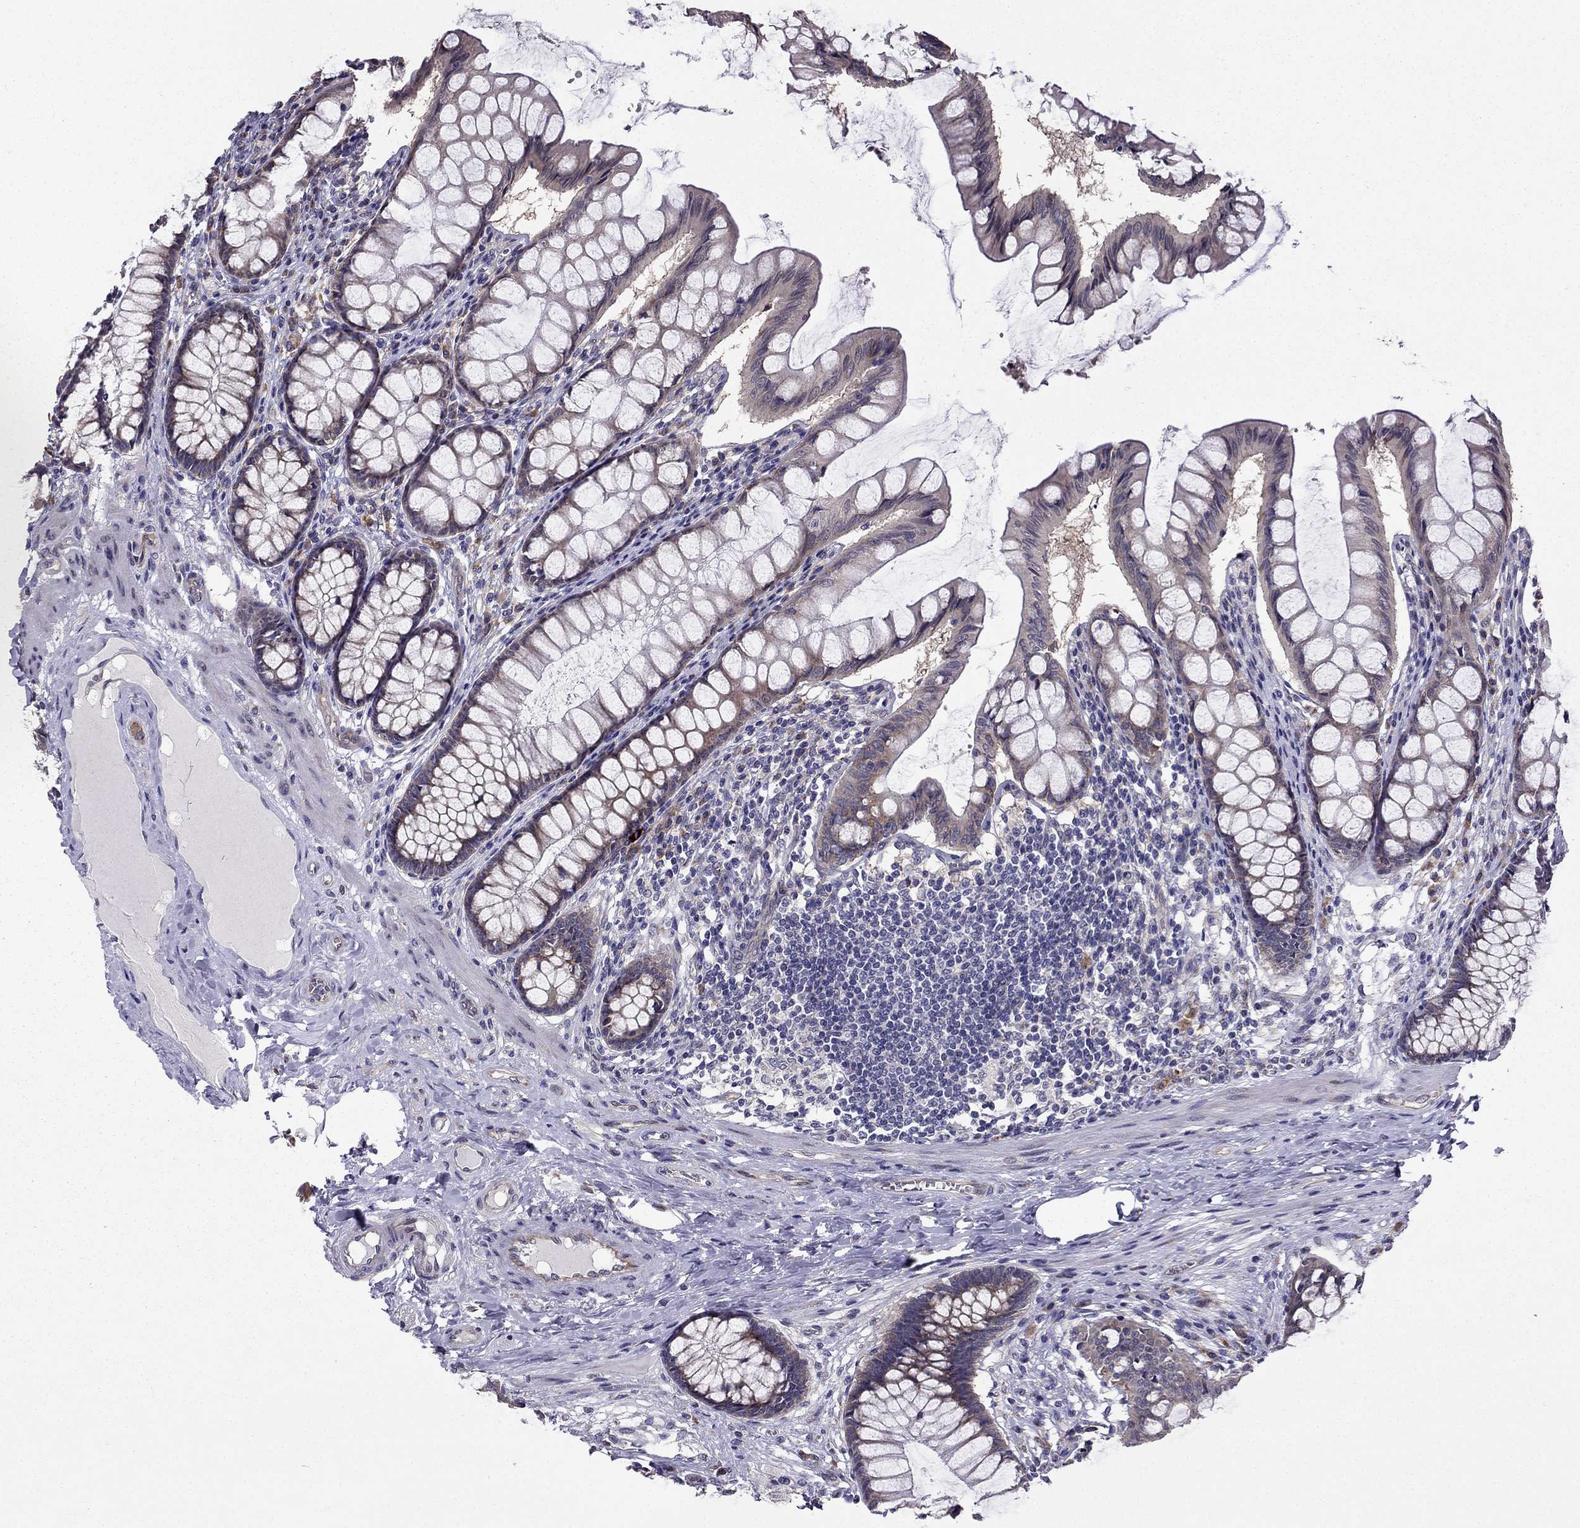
{"staining": {"intensity": "weak", "quantity": "<25%", "location": "cytoplasmic/membranous"}, "tissue": "colon", "cell_type": "Endothelial cells", "image_type": "normal", "snomed": [{"axis": "morphology", "description": "Normal tissue, NOS"}, {"axis": "topography", "description": "Colon"}], "caption": "The image displays no significant positivity in endothelial cells of colon.", "gene": "ARHGEF28", "patient": {"sex": "female", "age": 65}}